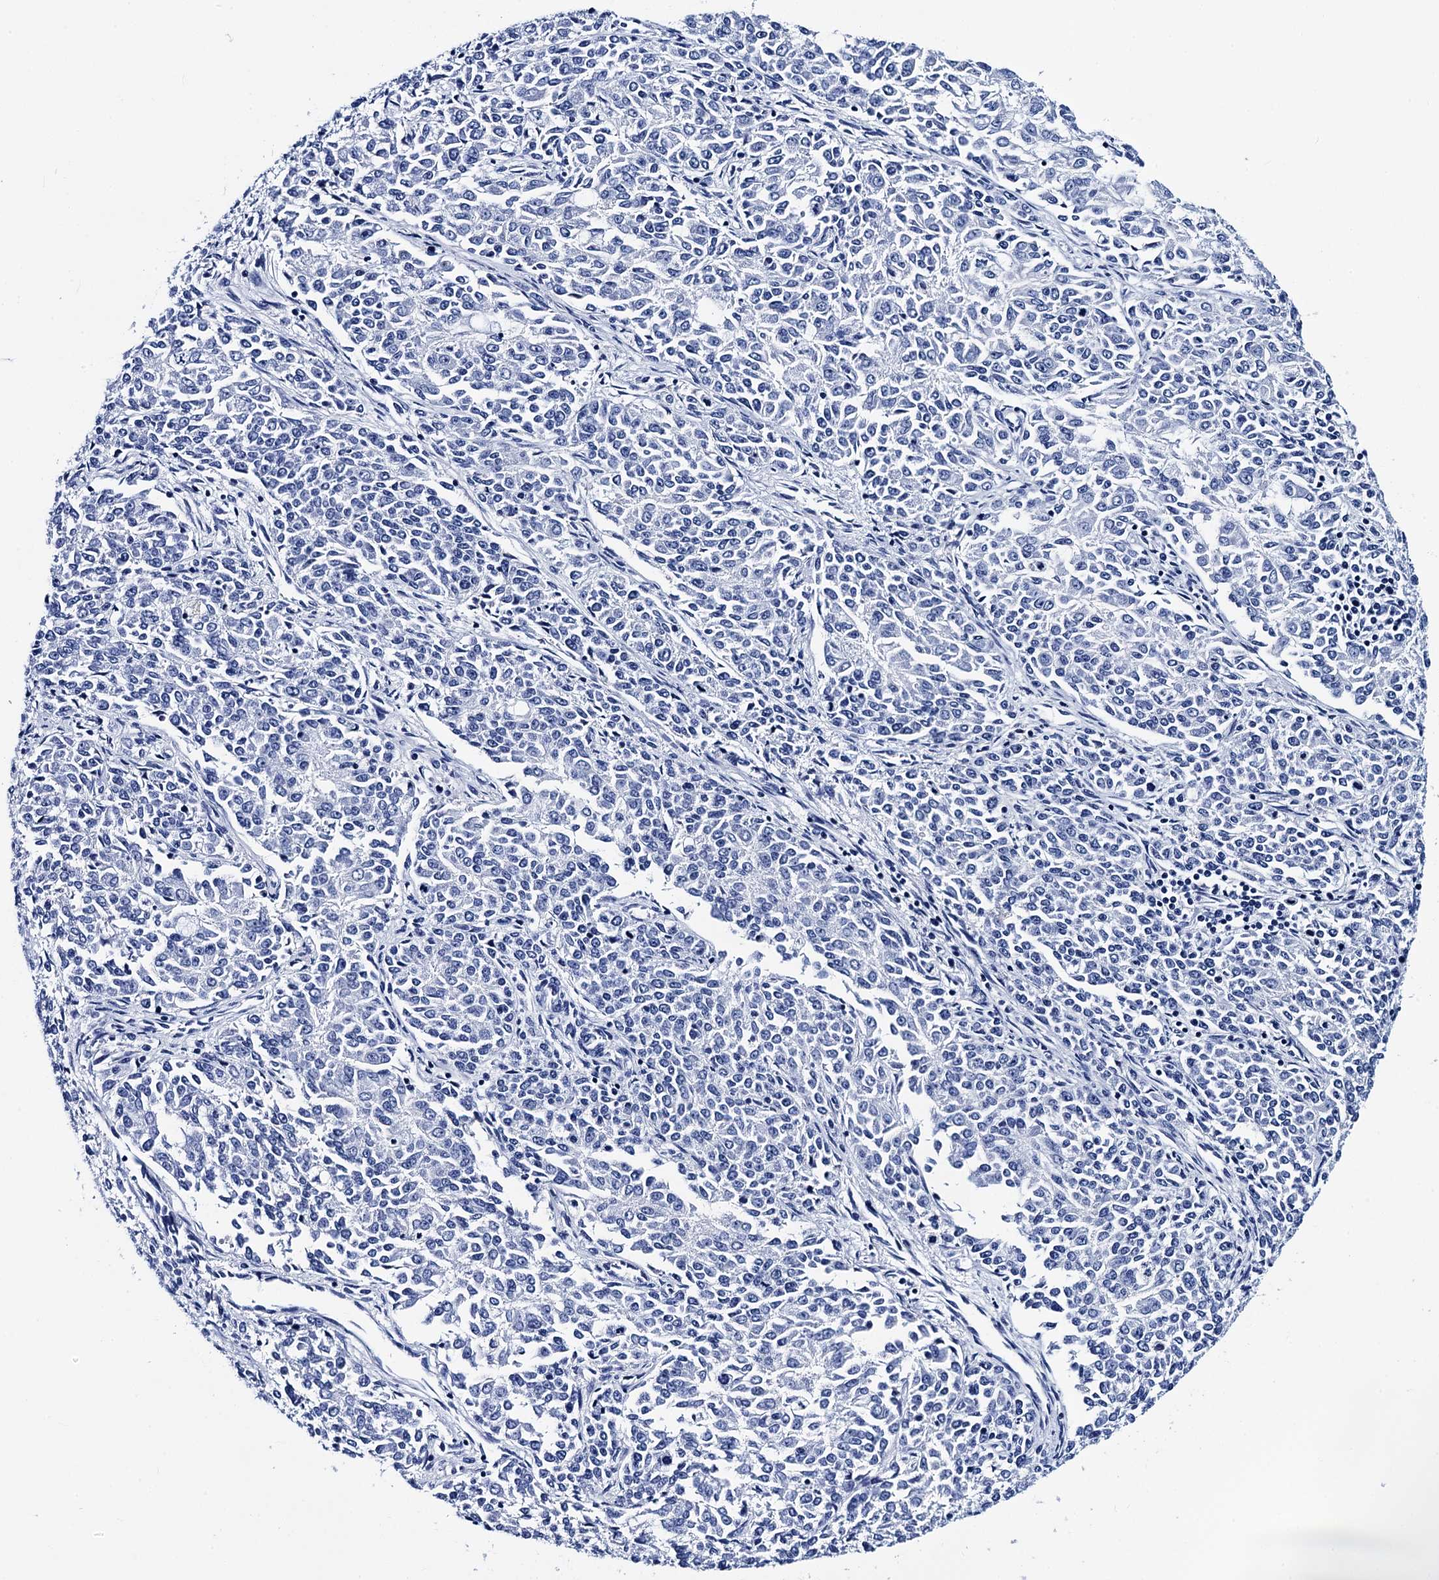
{"staining": {"intensity": "negative", "quantity": "none", "location": "none"}, "tissue": "endometrial cancer", "cell_type": "Tumor cells", "image_type": "cancer", "snomed": [{"axis": "morphology", "description": "Adenocarcinoma, NOS"}, {"axis": "topography", "description": "Endometrium"}], "caption": "The micrograph demonstrates no significant positivity in tumor cells of endometrial cancer. Brightfield microscopy of immunohistochemistry (IHC) stained with DAB (brown) and hematoxylin (blue), captured at high magnification.", "gene": "MYBPC3", "patient": {"sex": "female", "age": 50}}